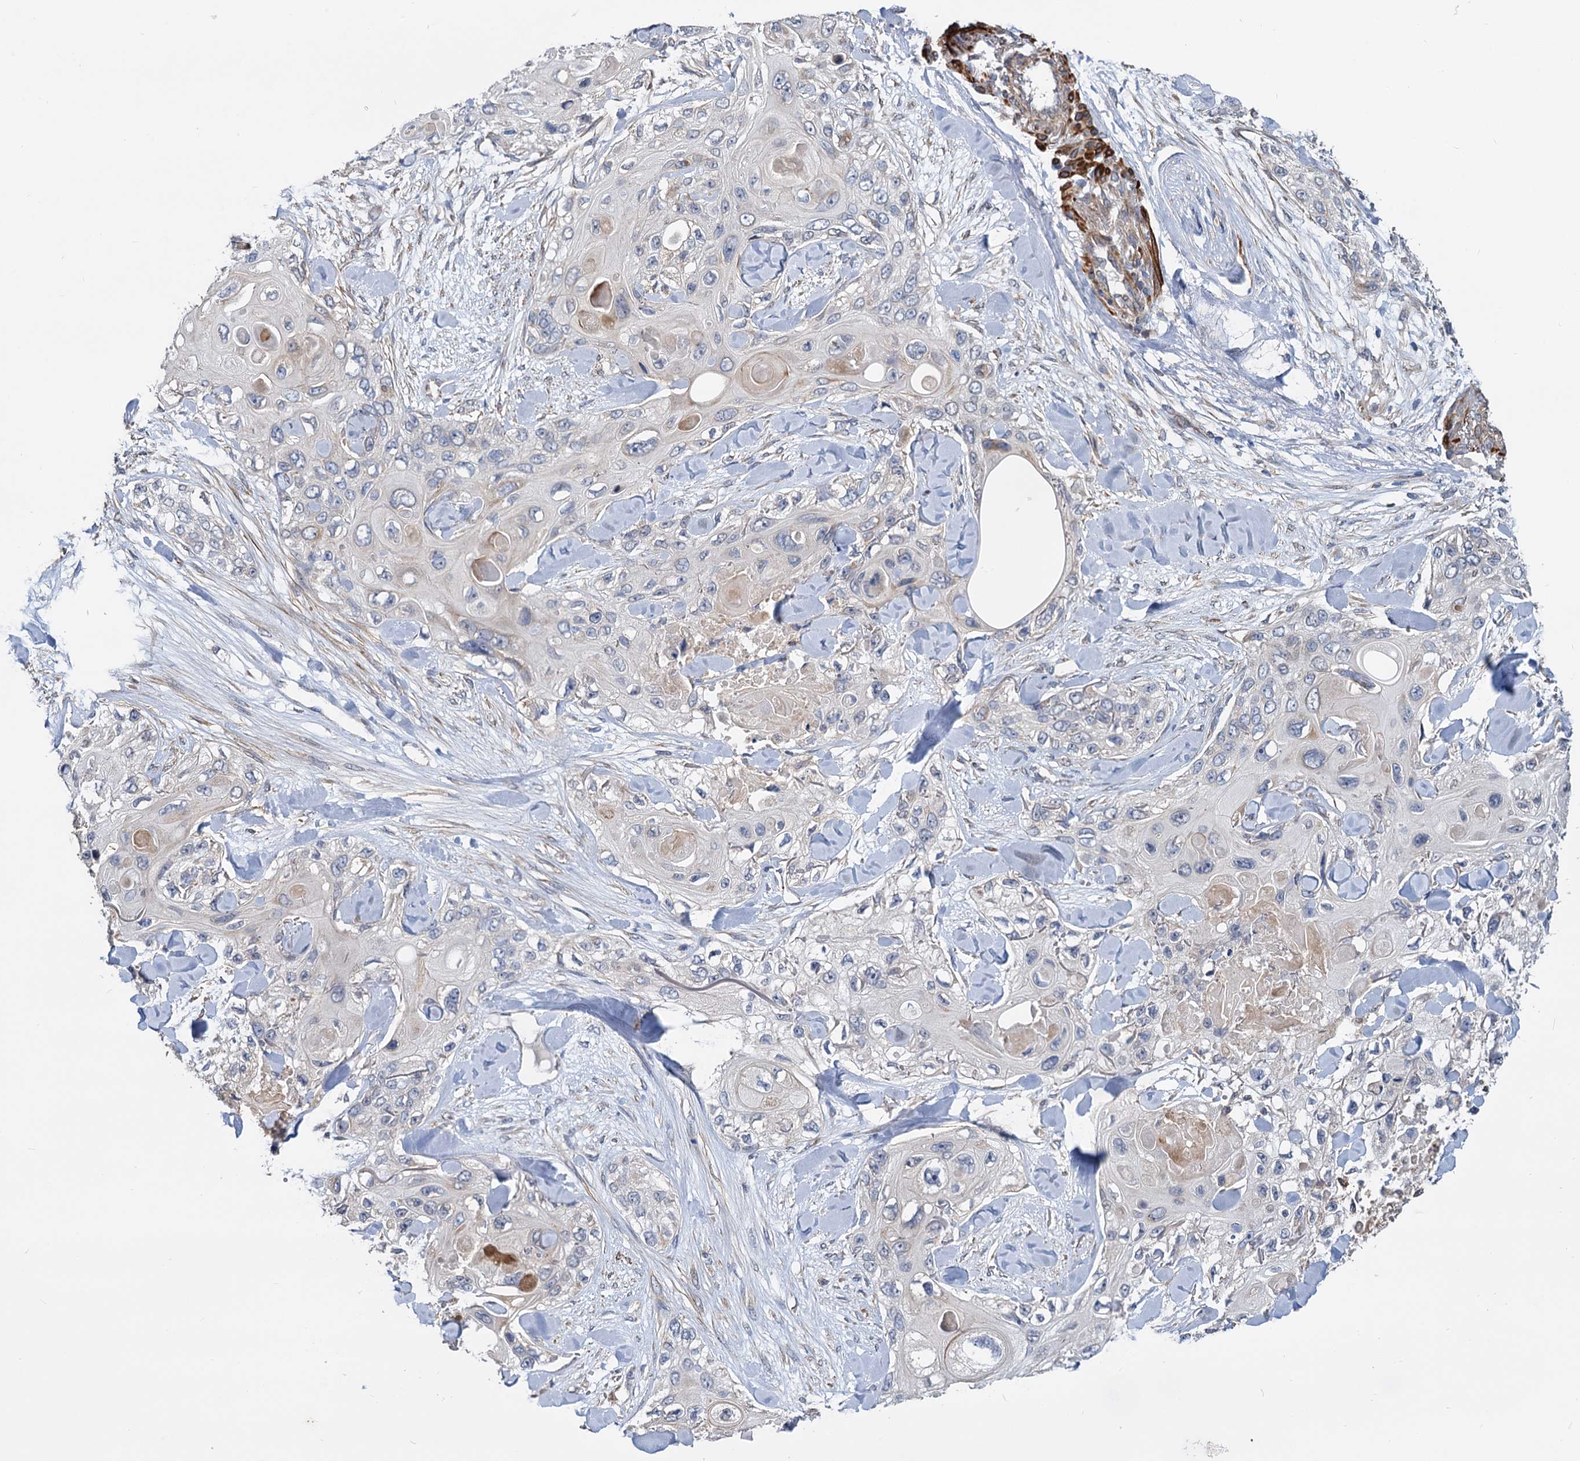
{"staining": {"intensity": "negative", "quantity": "none", "location": "none"}, "tissue": "skin cancer", "cell_type": "Tumor cells", "image_type": "cancer", "snomed": [{"axis": "morphology", "description": "Normal tissue, NOS"}, {"axis": "morphology", "description": "Squamous cell carcinoma, NOS"}, {"axis": "topography", "description": "Skin"}], "caption": "Immunohistochemical staining of human skin cancer reveals no significant staining in tumor cells.", "gene": "ALKBH7", "patient": {"sex": "male", "age": 72}}